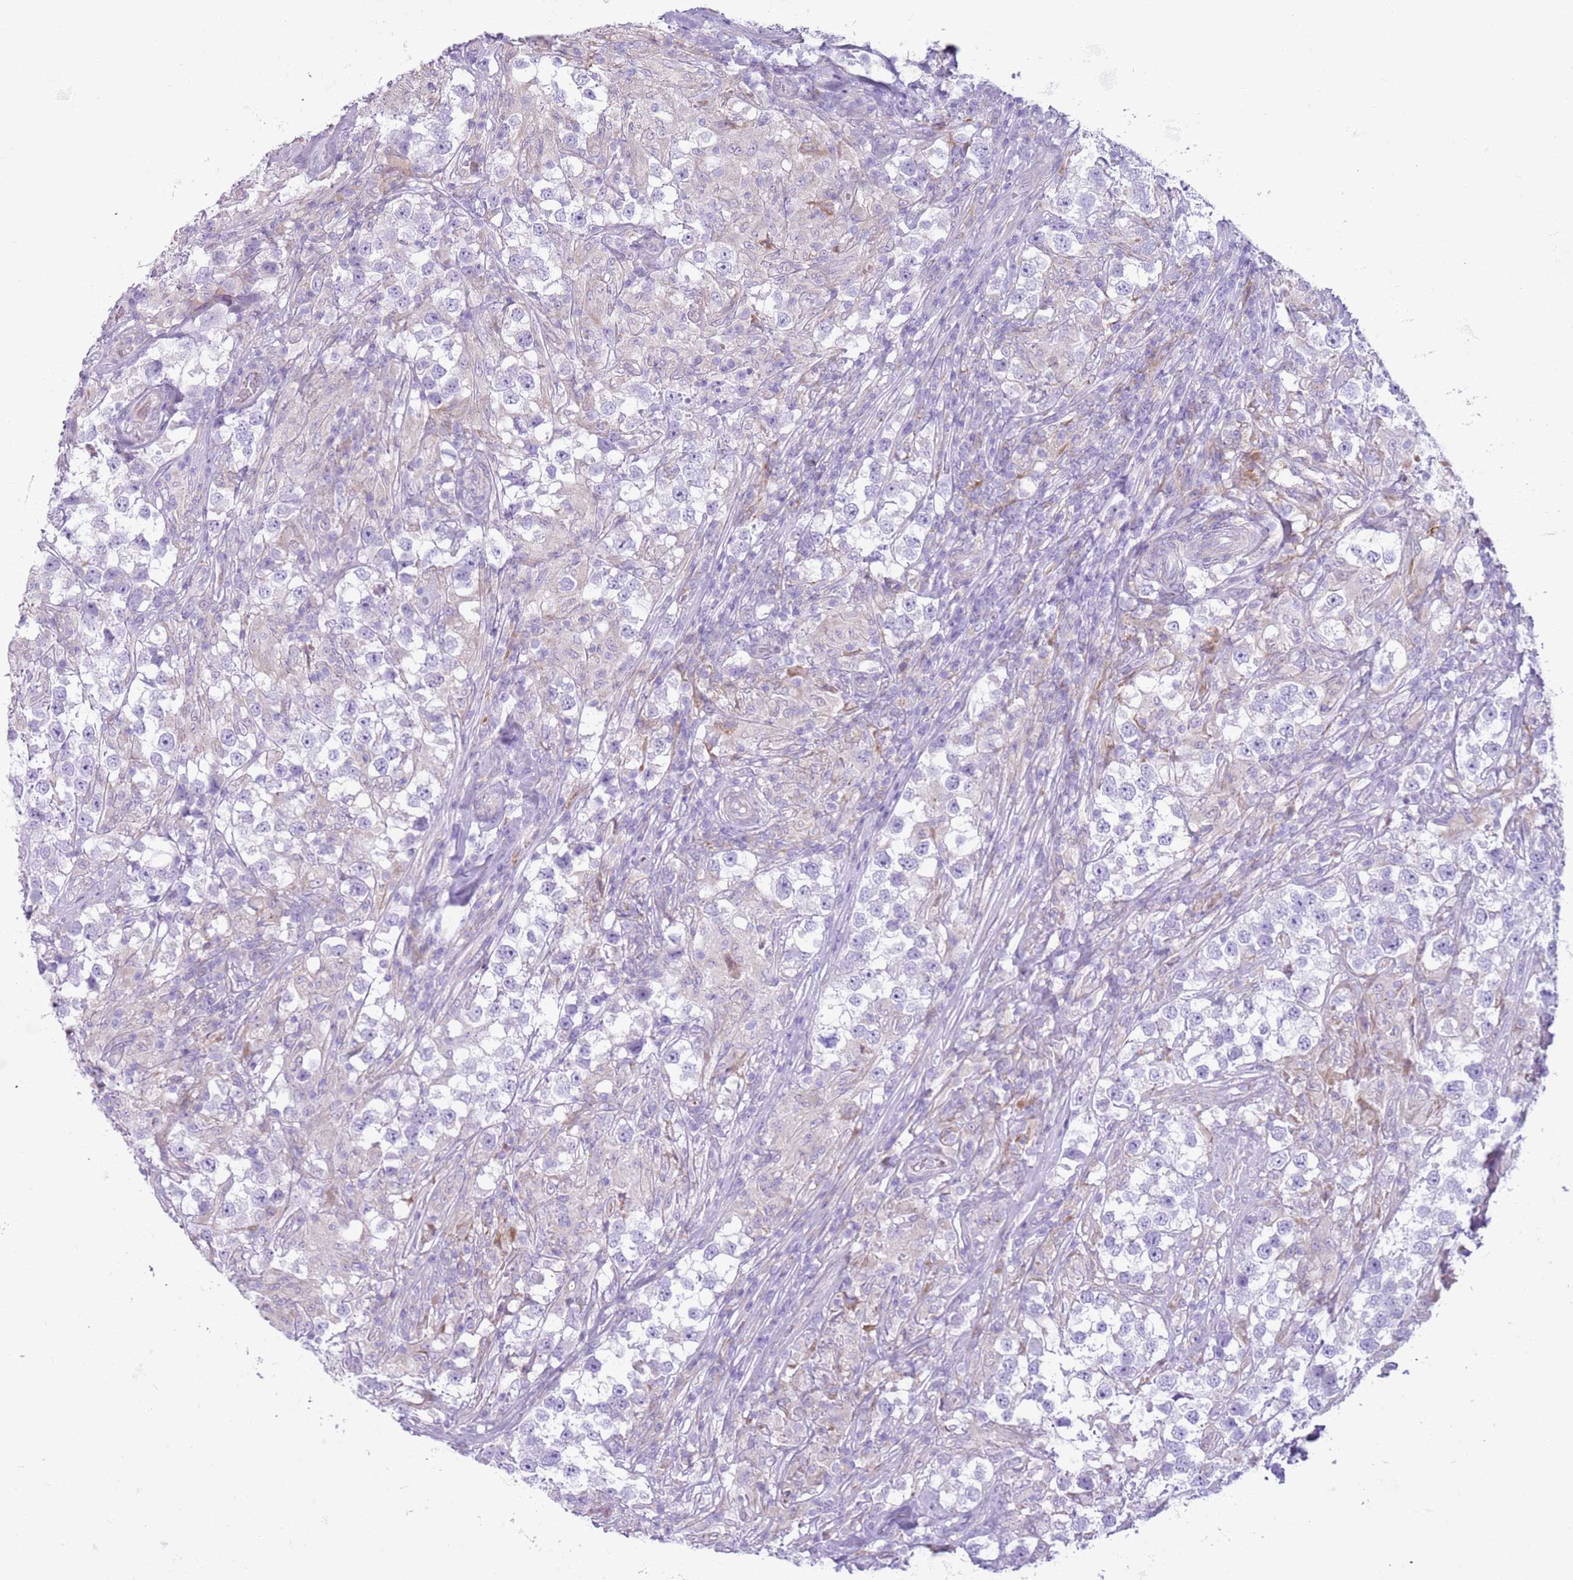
{"staining": {"intensity": "negative", "quantity": "none", "location": "none"}, "tissue": "testis cancer", "cell_type": "Tumor cells", "image_type": "cancer", "snomed": [{"axis": "morphology", "description": "Seminoma, NOS"}, {"axis": "topography", "description": "Testis"}], "caption": "Testis seminoma was stained to show a protein in brown. There is no significant expression in tumor cells. (DAB (3,3'-diaminobenzidine) immunohistochemistry (IHC) visualized using brightfield microscopy, high magnification).", "gene": "OAF", "patient": {"sex": "male", "age": 46}}